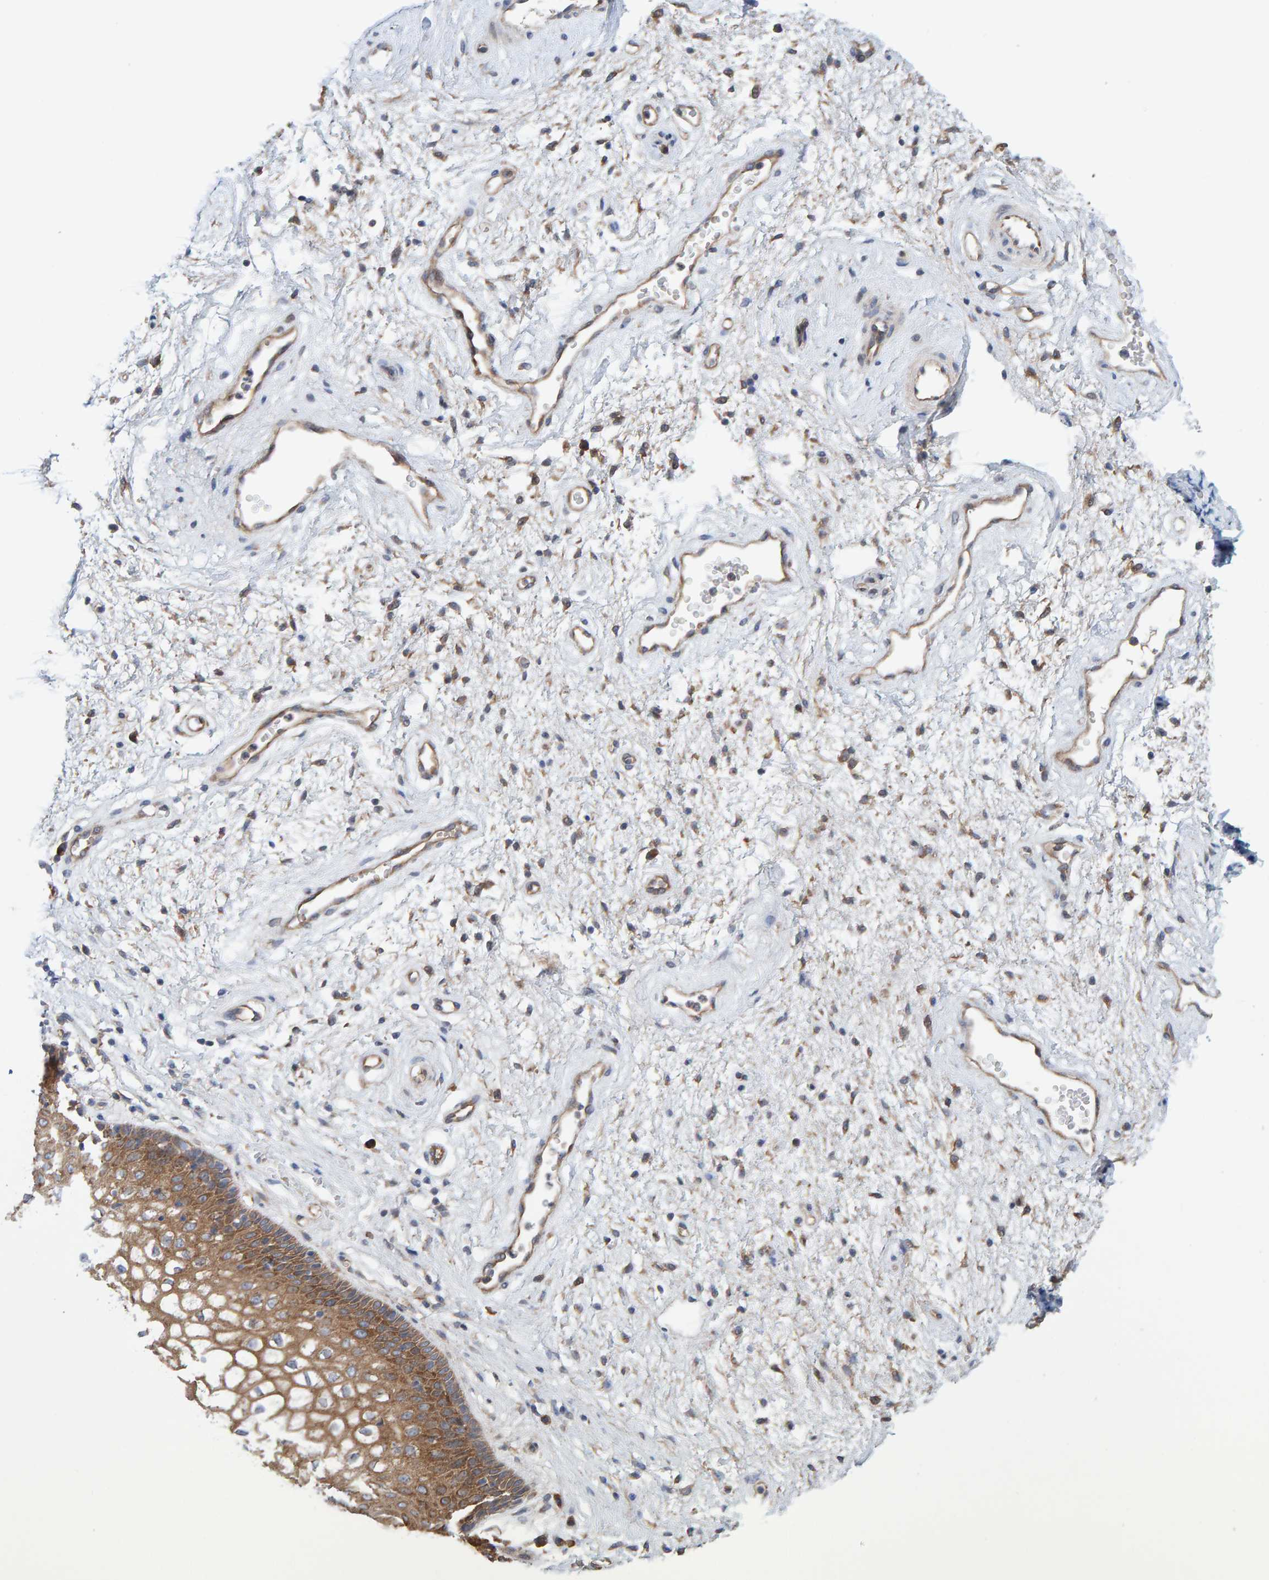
{"staining": {"intensity": "moderate", "quantity": ">75%", "location": "cytoplasmic/membranous"}, "tissue": "vagina", "cell_type": "Squamous epithelial cells", "image_type": "normal", "snomed": [{"axis": "morphology", "description": "Normal tissue, NOS"}, {"axis": "topography", "description": "Vagina"}], "caption": "Protein expression analysis of normal vagina displays moderate cytoplasmic/membranous expression in about >75% of squamous epithelial cells.", "gene": "LRSAM1", "patient": {"sex": "female", "age": 34}}